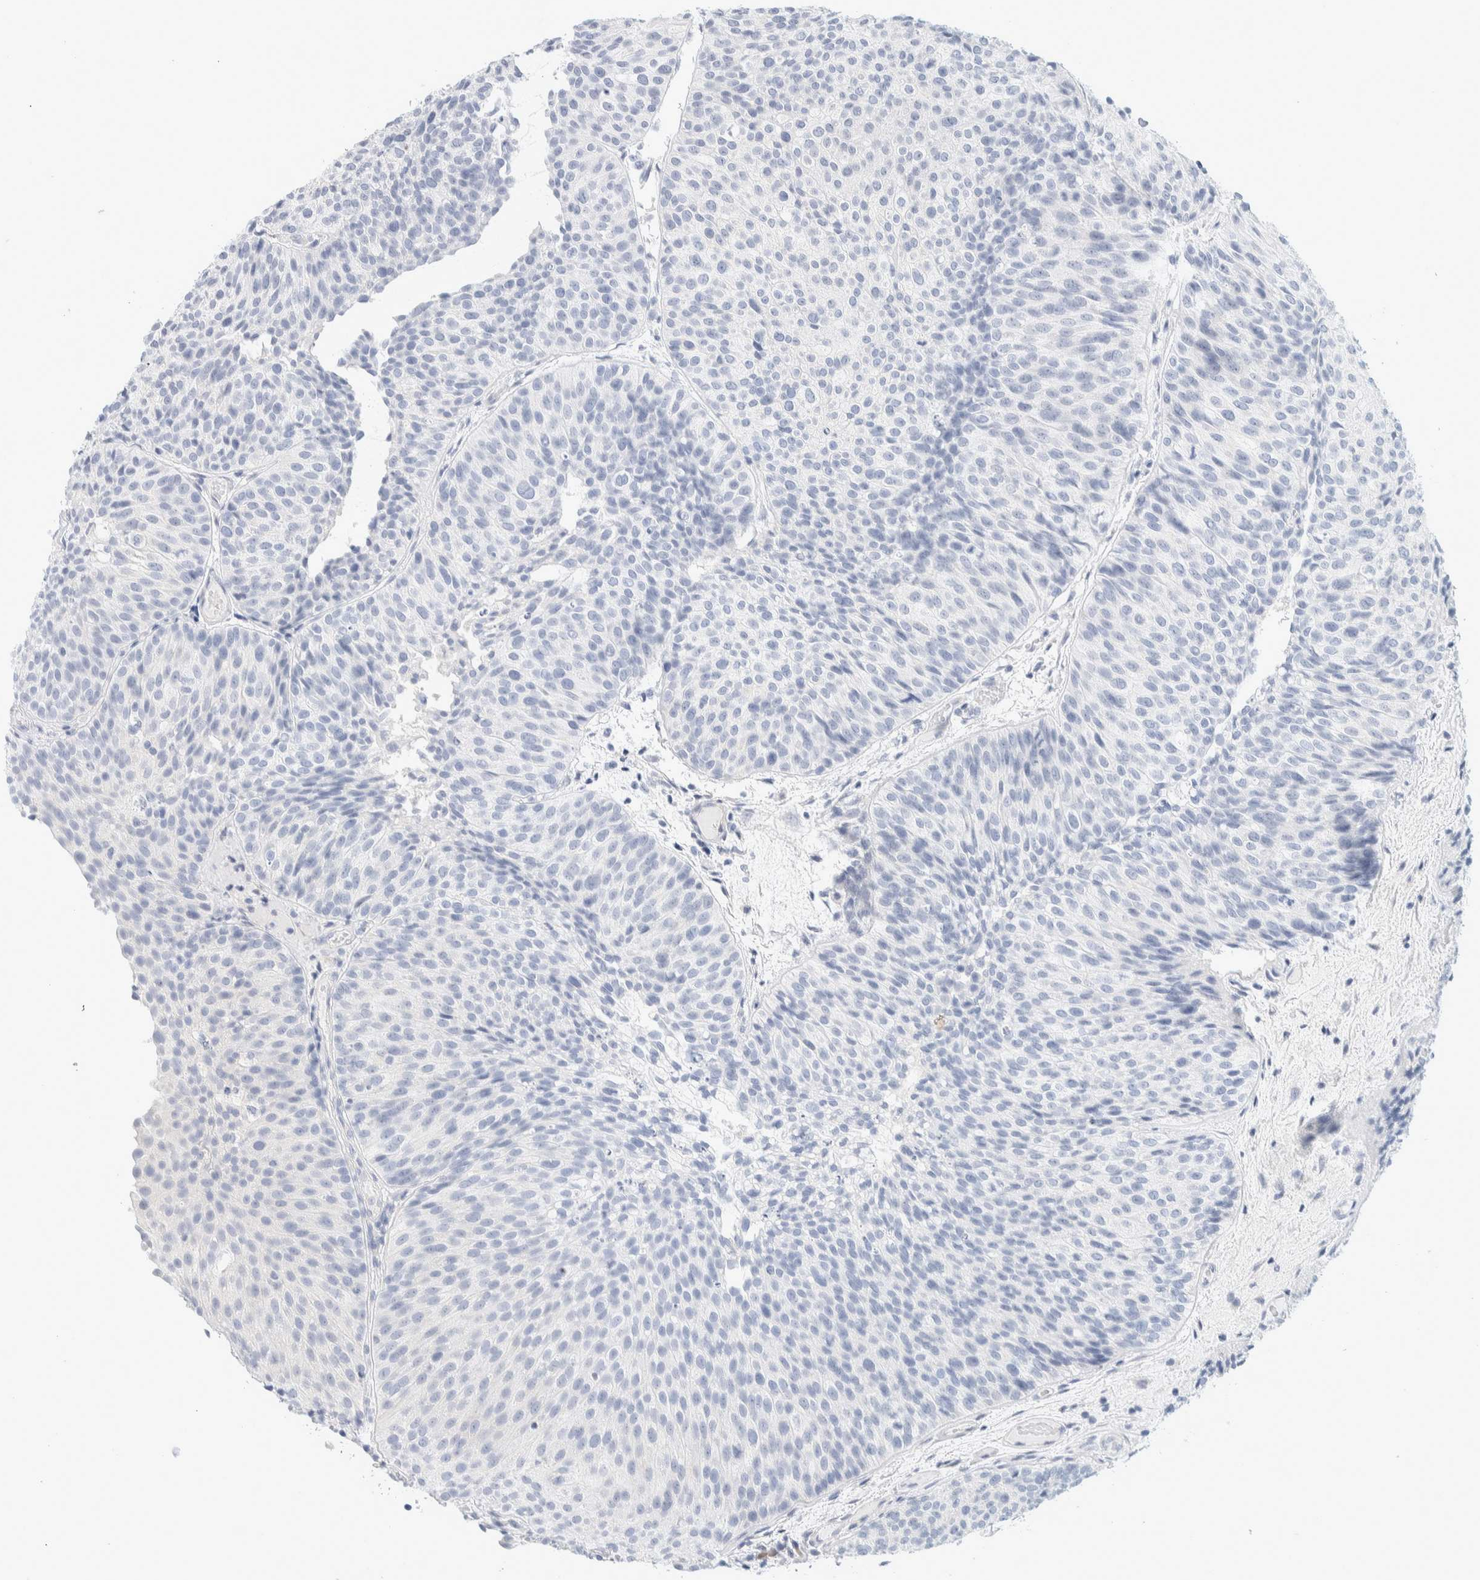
{"staining": {"intensity": "negative", "quantity": "none", "location": "none"}, "tissue": "urothelial cancer", "cell_type": "Tumor cells", "image_type": "cancer", "snomed": [{"axis": "morphology", "description": "Urothelial carcinoma, Low grade"}, {"axis": "topography", "description": "Urinary bladder"}], "caption": "Immunohistochemistry (IHC) of human urothelial carcinoma (low-grade) displays no expression in tumor cells.", "gene": "ATCAY", "patient": {"sex": "male", "age": 86}}